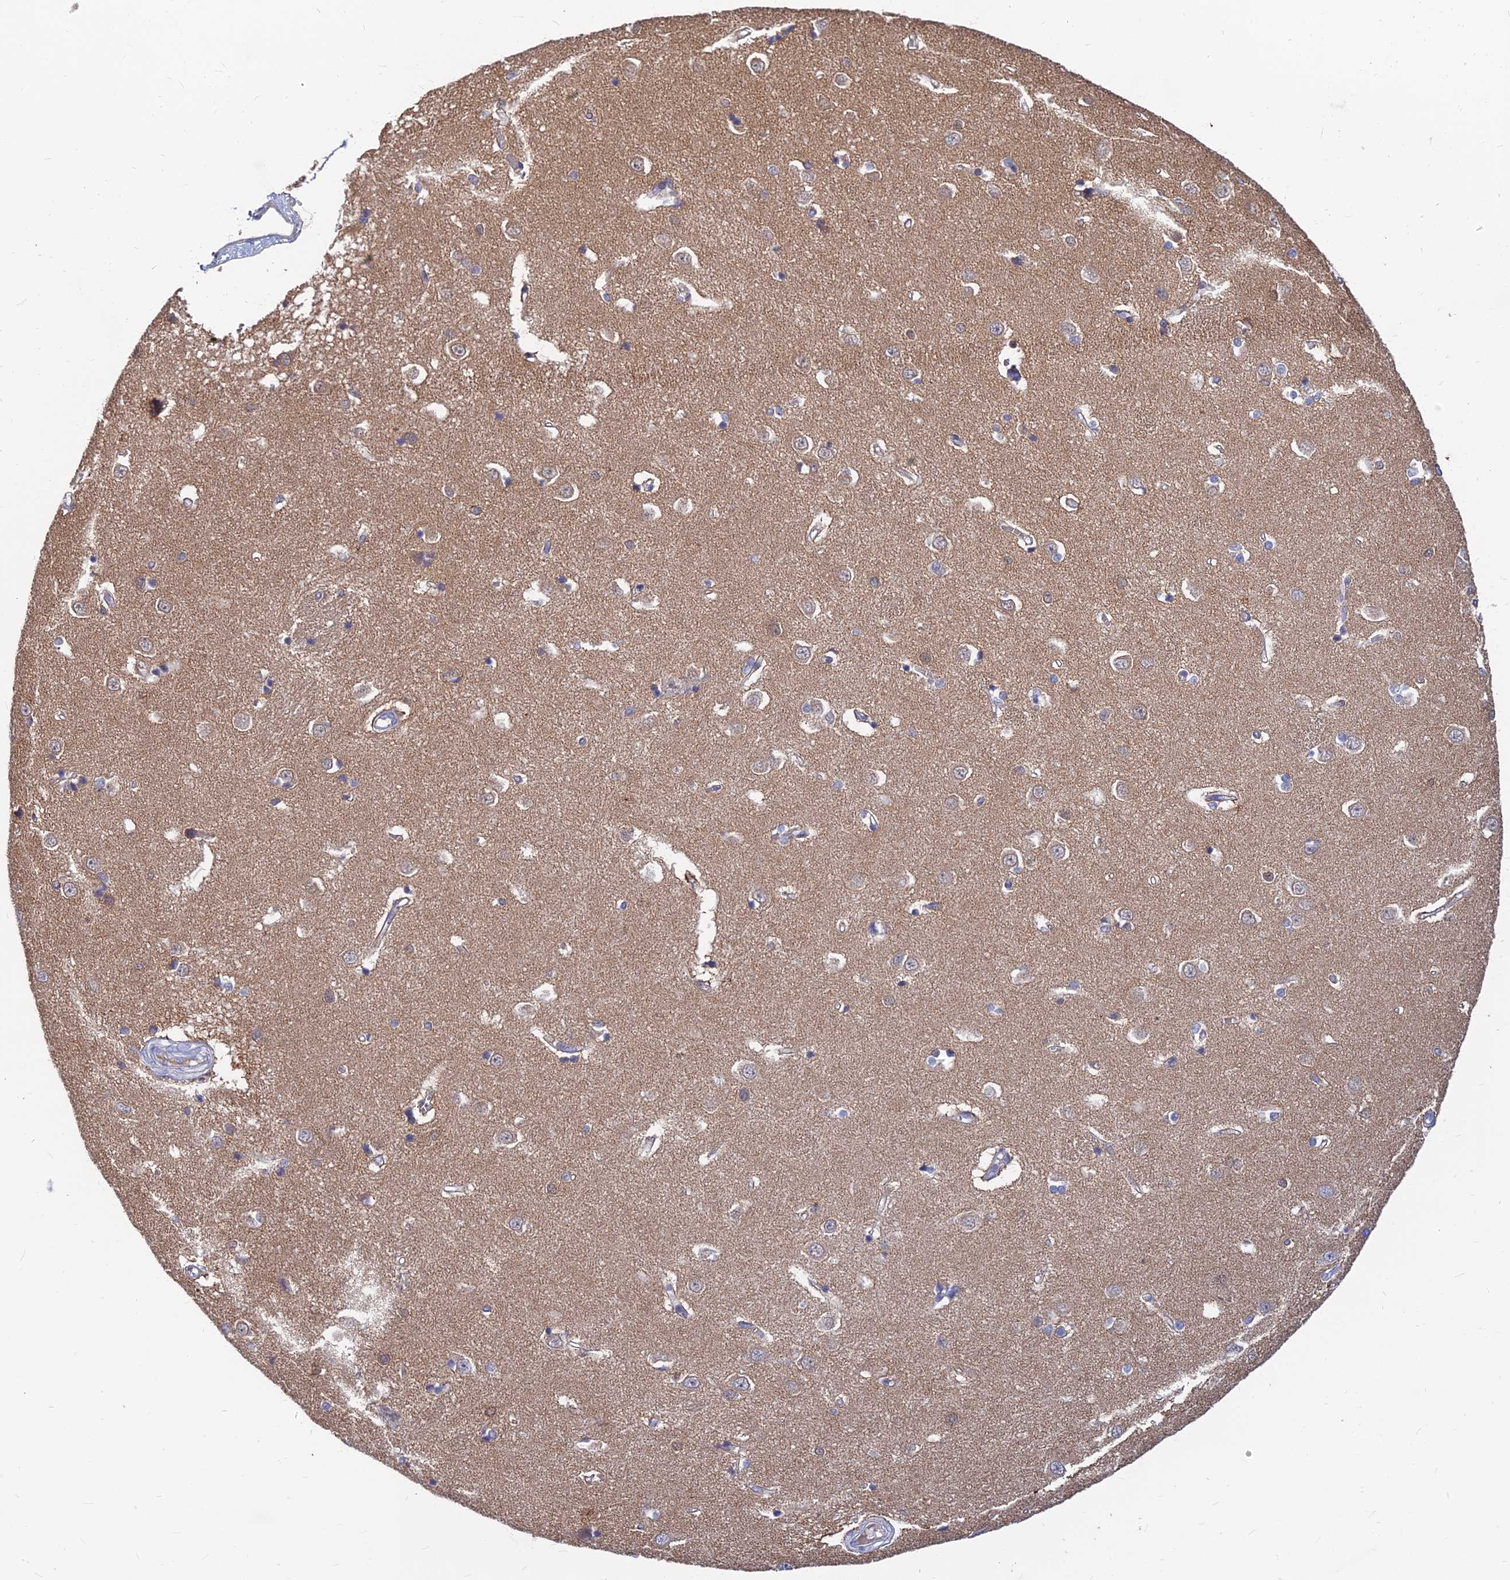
{"staining": {"intensity": "weak", "quantity": "<25%", "location": "cytoplasmic/membranous"}, "tissue": "caudate", "cell_type": "Glial cells", "image_type": "normal", "snomed": [{"axis": "morphology", "description": "Normal tissue, NOS"}, {"axis": "topography", "description": "Lateral ventricle wall"}], "caption": "DAB immunohistochemical staining of benign human caudate displays no significant staining in glial cells. (Immunohistochemistry (ihc), brightfield microscopy, high magnification).", "gene": "B3GALT4", "patient": {"sex": "male", "age": 37}}